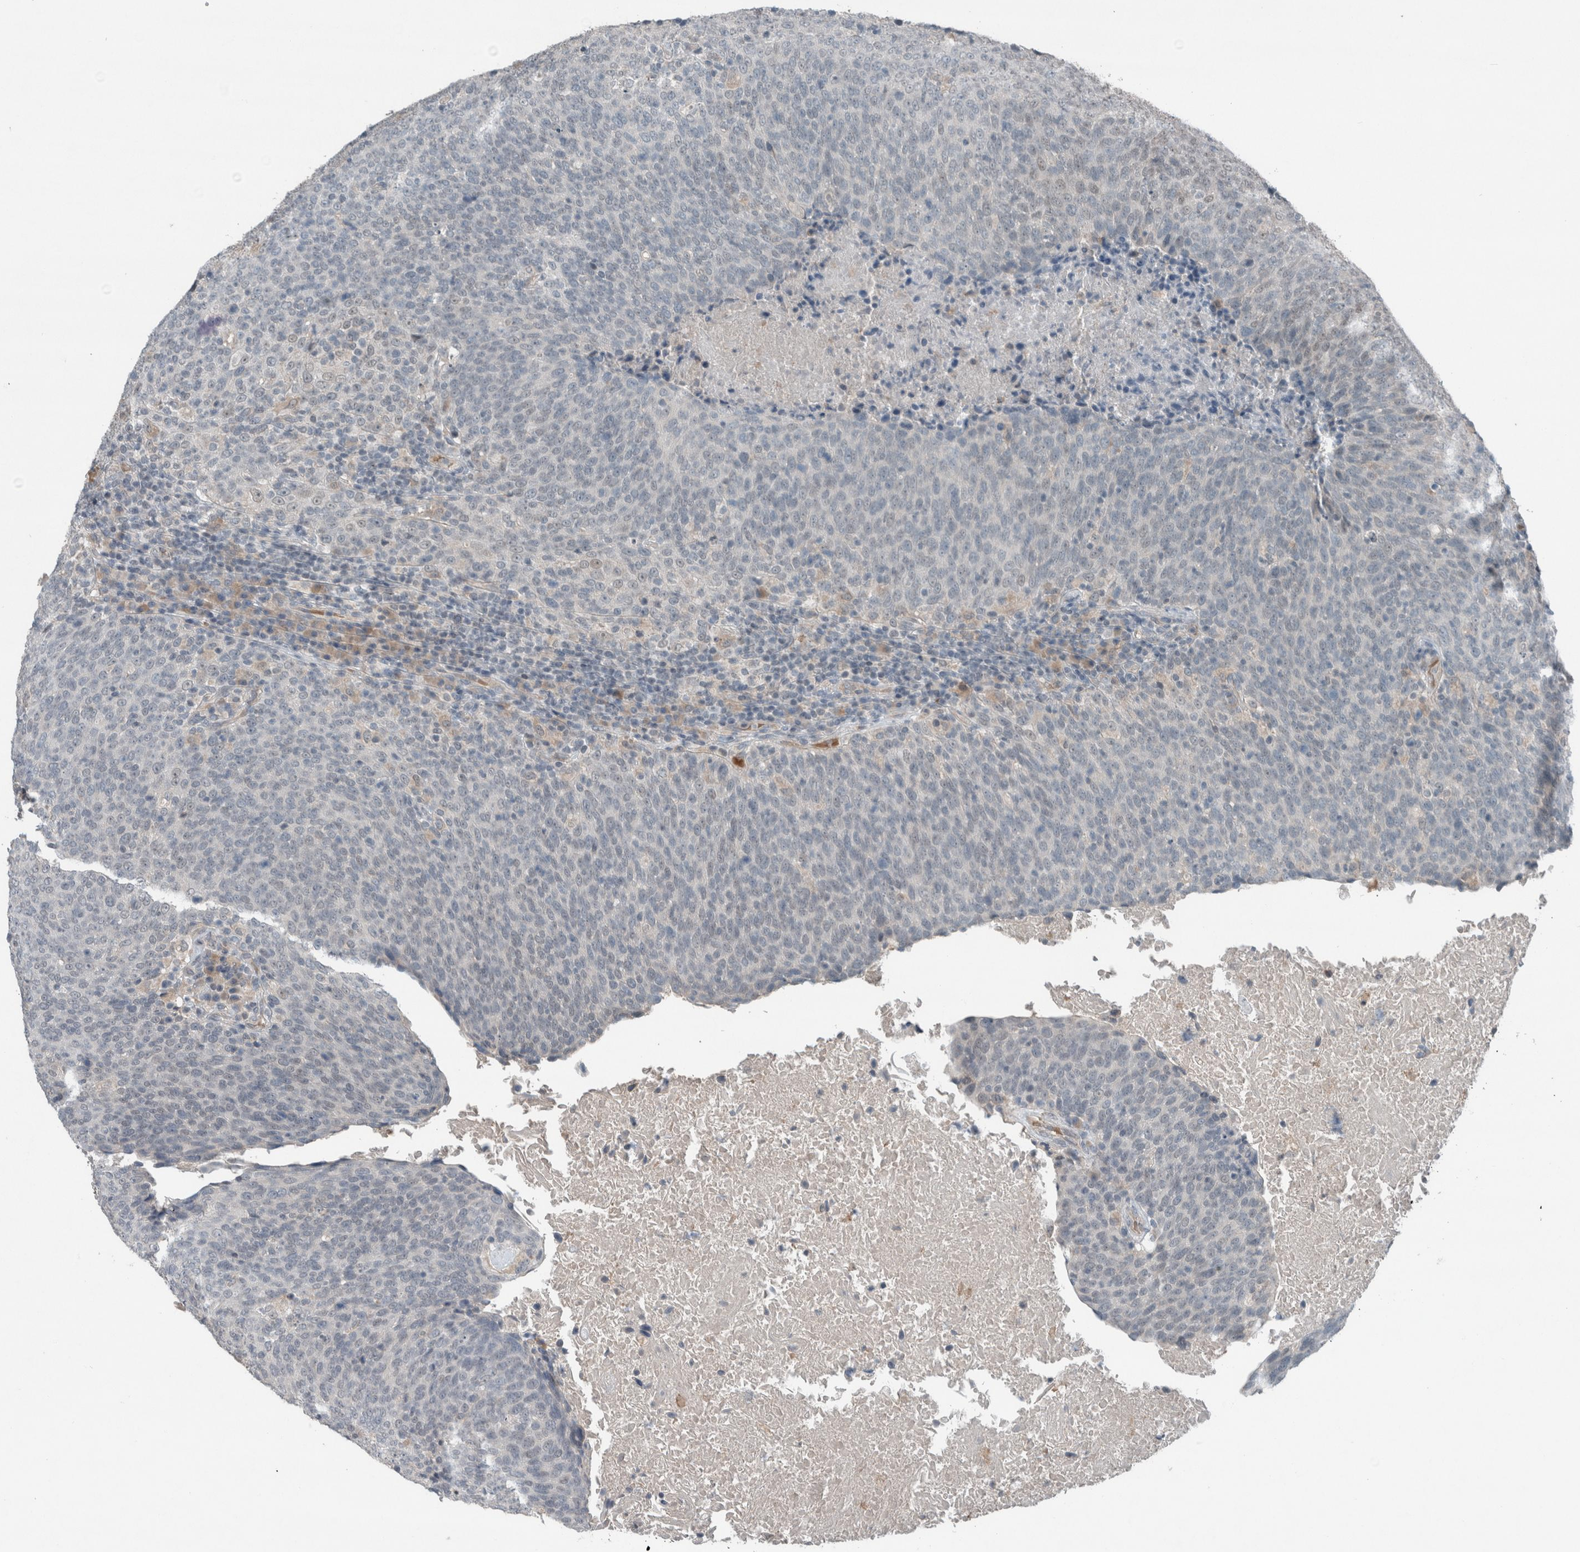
{"staining": {"intensity": "negative", "quantity": "none", "location": "none"}, "tissue": "head and neck cancer", "cell_type": "Tumor cells", "image_type": "cancer", "snomed": [{"axis": "morphology", "description": "Squamous cell carcinoma, NOS"}, {"axis": "morphology", "description": "Squamous cell carcinoma, metastatic, NOS"}, {"axis": "topography", "description": "Lymph node"}, {"axis": "topography", "description": "Head-Neck"}], "caption": "Micrograph shows no significant protein positivity in tumor cells of head and neck metastatic squamous cell carcinoma.", "gene": "JADE2", "patient": {"sex": "male", "age": 62}}